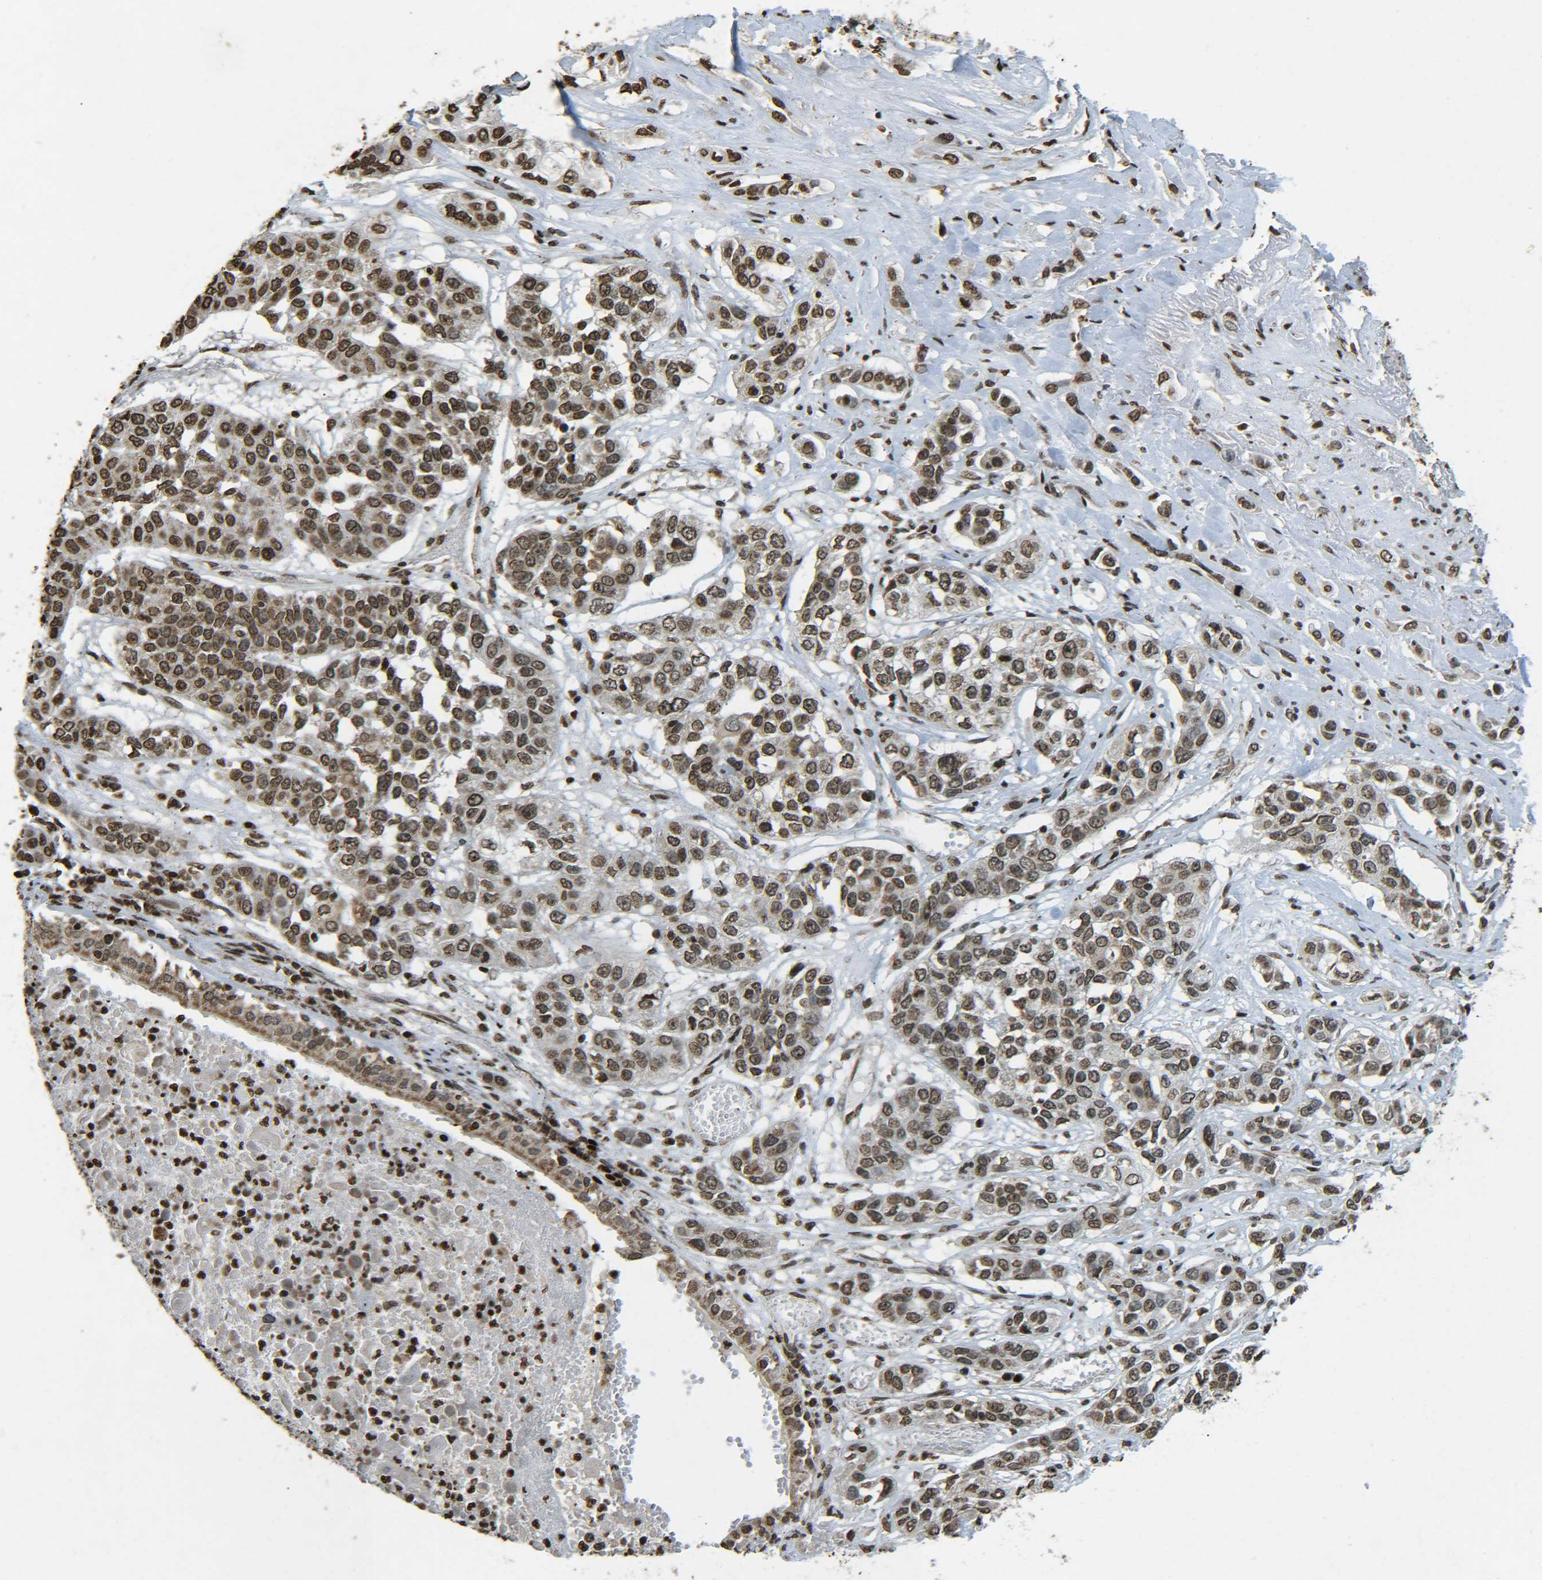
{"staining": {"intensity": "strong", "quantity": ">75%", "location": "nuclear"}, "tissue": "lung cancer", "cell_type": "Tumor cells", "image_type": "cancer", "snomed": [{"axis": "morphology", "description": "Squamous cell carcinoma, NOS"}, {"axis": "topography", "description": "Lung"}], "caption": "Squamous cell carcinoma (lung) tissue exhibits strong nuclear staining in about >75% of tumor cells The staining is performed using DAB (3,3'-diaminobenzidine) brown chromogen to label protein expression. The nuclei are counter-stained blue using hematoxylin.", "gene": "NEUROG2", "patient": {"sex": "male", "age": 71}}